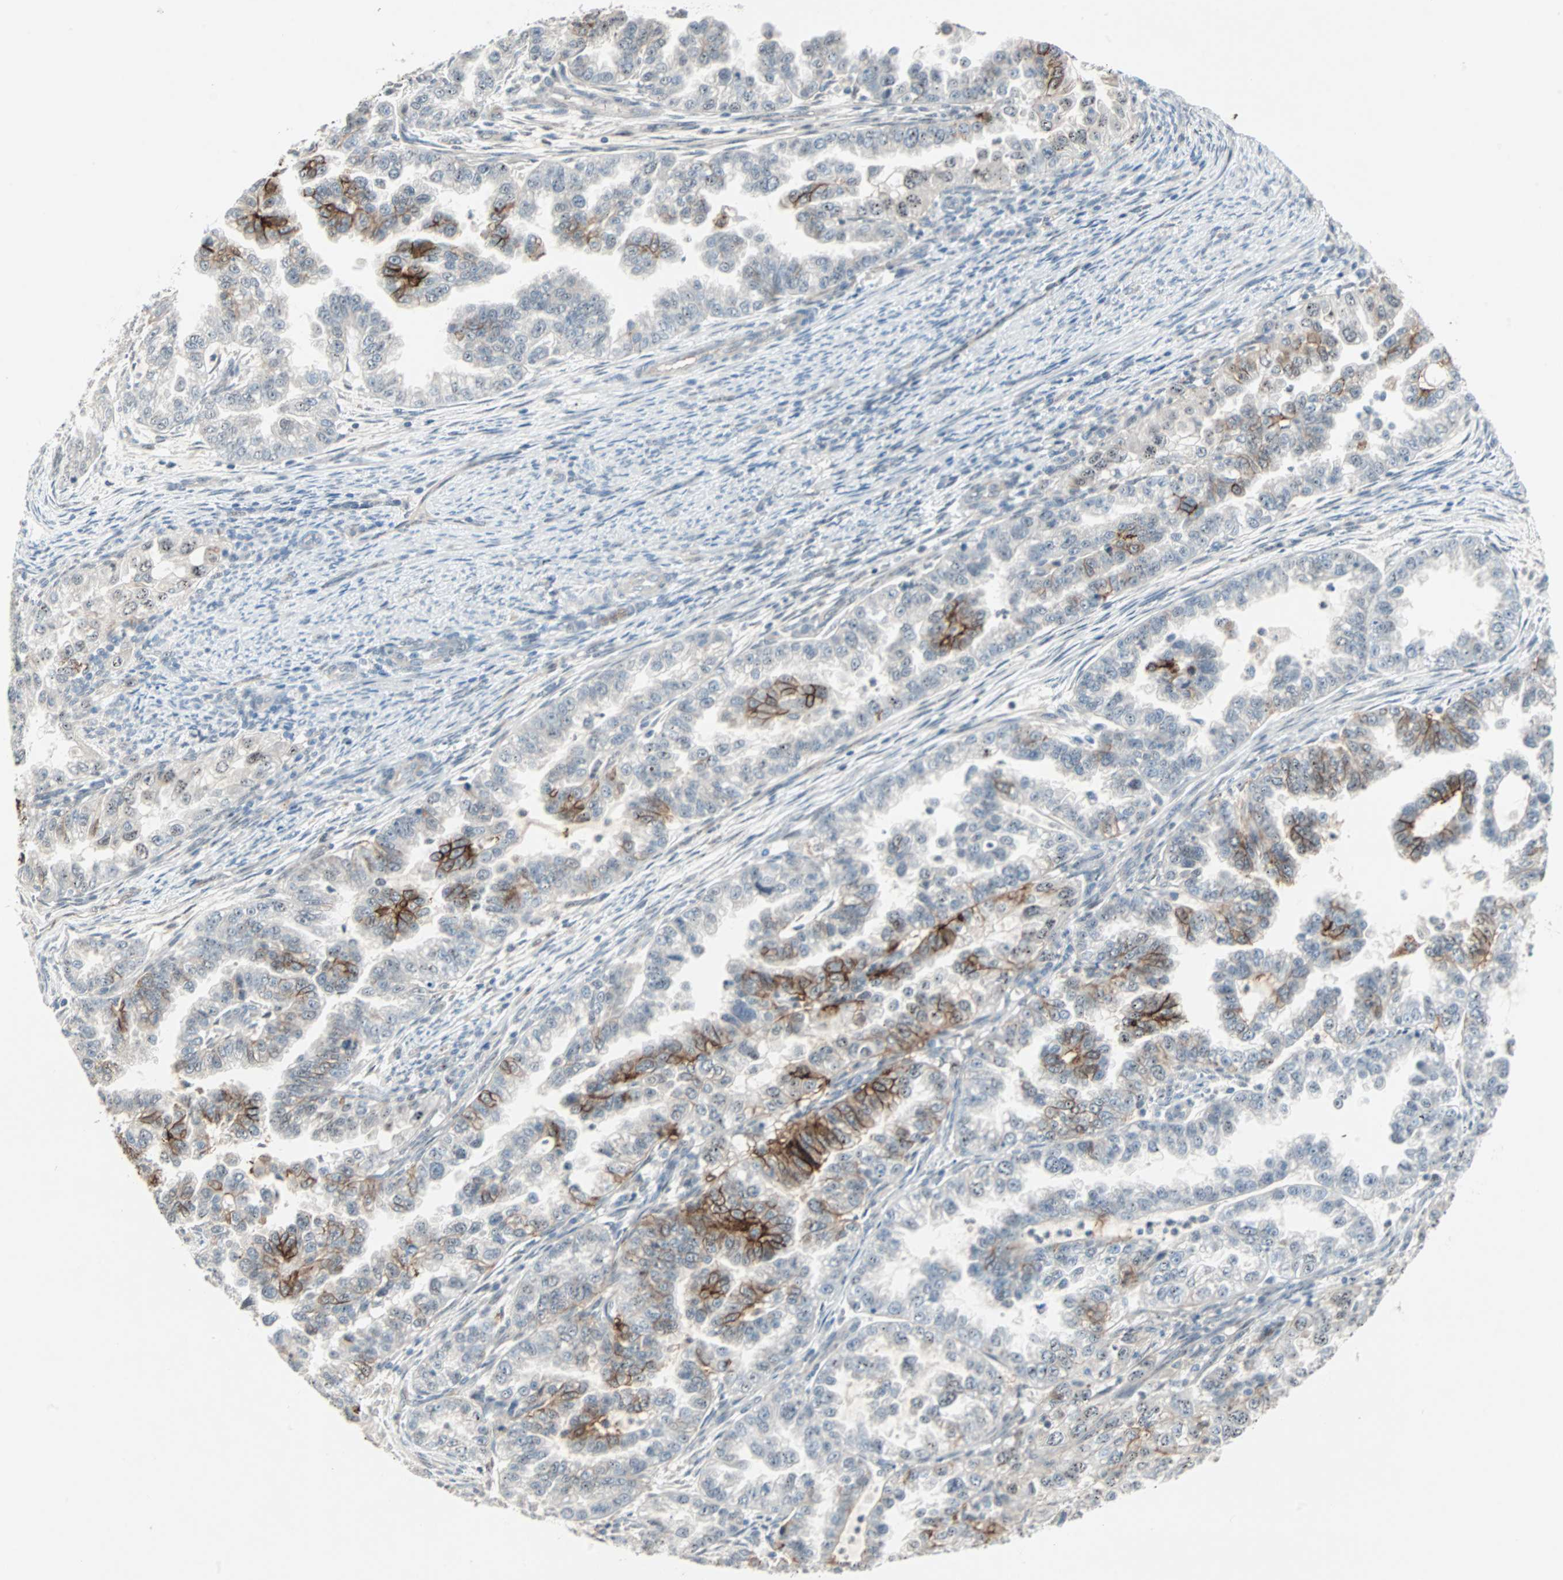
{"staining": {"intensity": "strong", "quantity": "25%-75%", "location": "cytoplasmic/membranous"}, "tissue": "endometrial cancer", "cell_type": "Tumor cells", "image_type": "cancer", "snomed": [{"axis": "morphology", "description": "Adenocarcinoma, NOS"}, {"axis": "topography", "description": "Endometrium"}], "caption": "High-power microscopy captured an immunohistochemistry micrograph of adenocarcinoma (endometrial), revealing strong cytoplasmic/membranous expression in about 25%-75% of tumor cells.", "gene": "CAND2", "patient": {"sex": "female", "age": 85}}